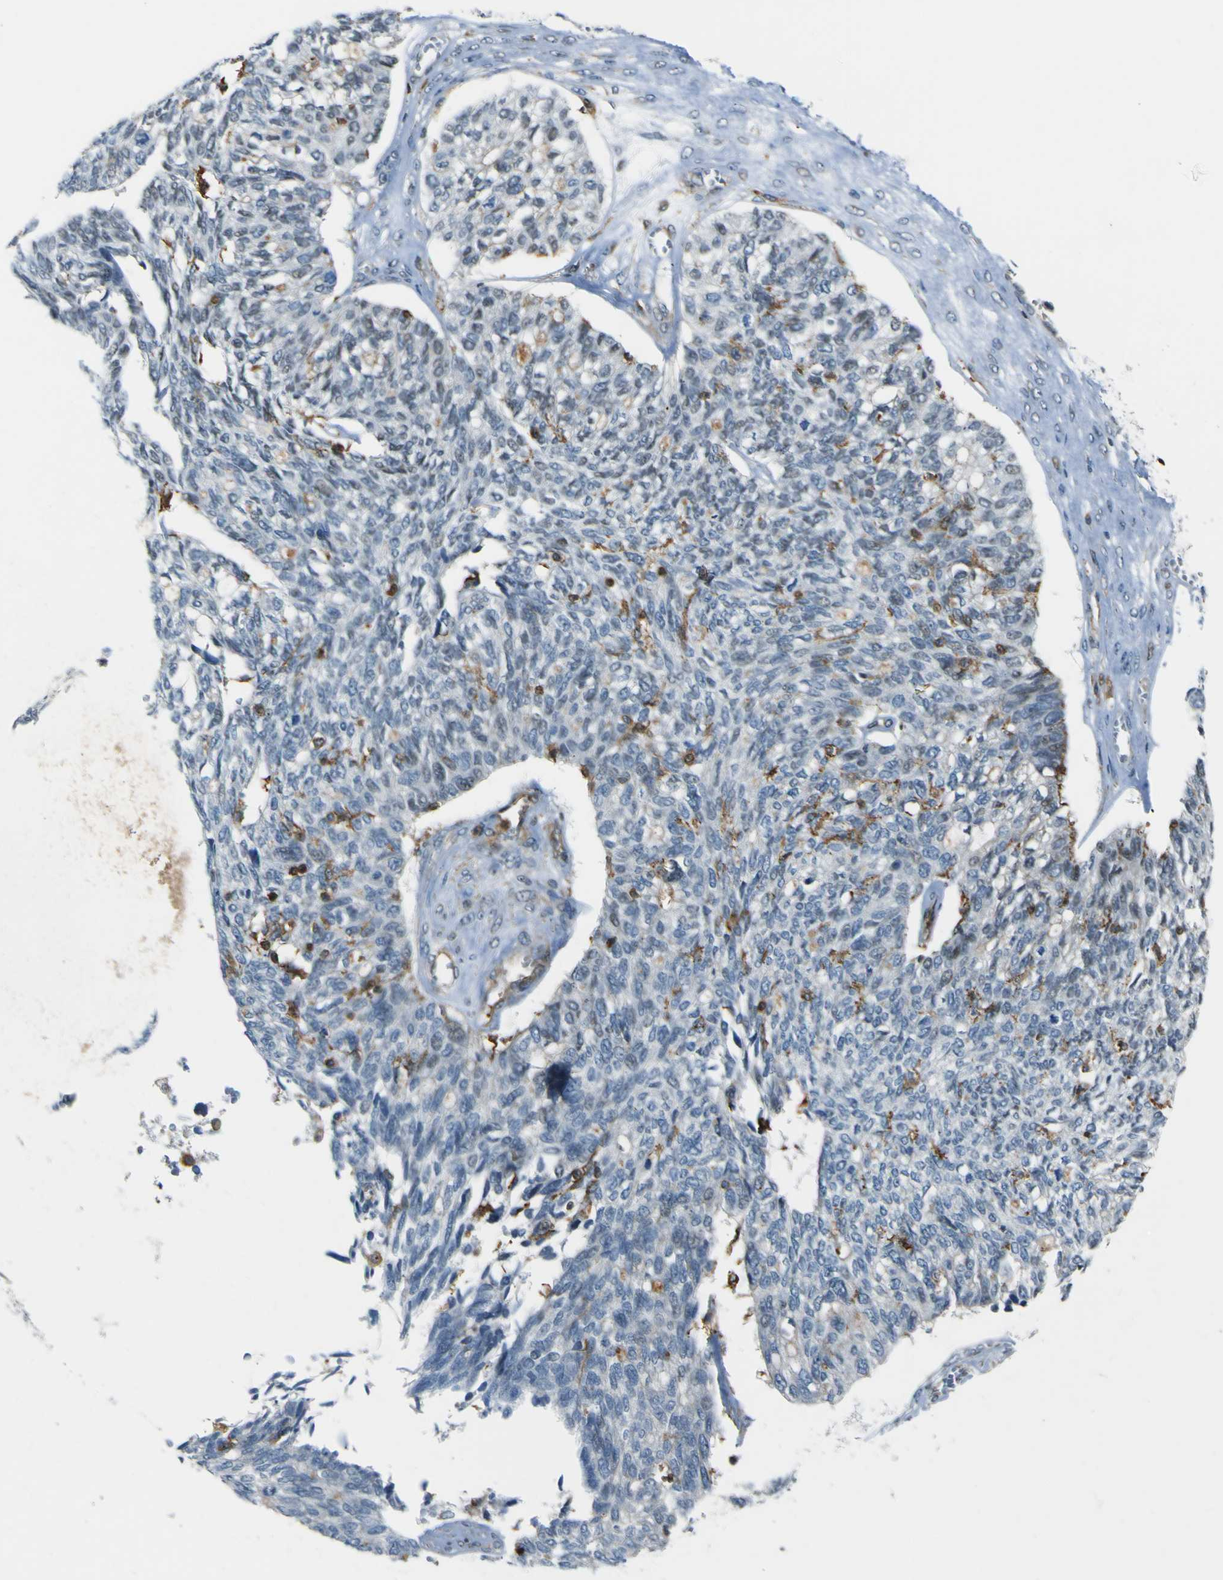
{"staining": {"intensity": "negative", "quantity": "none", "location": "none"}, "tissue": "ovarian cancer", "cell_type": "Tumor cells", "image_type": "cancer", "snomed": [{"axis": "morphology", "description": "Cystadenocarcinoma, serous, NOS"}, {"axis": "topography", "description": "Ovary"}], "caption": "This is an immunohistochemistry (IHC) photomicrograph of serous cystadenocarcinoma (ovarian). There is no staining in tumor cells.", "gene": "PCDHB5", "patient": {"sex": "female", "age": 79}}